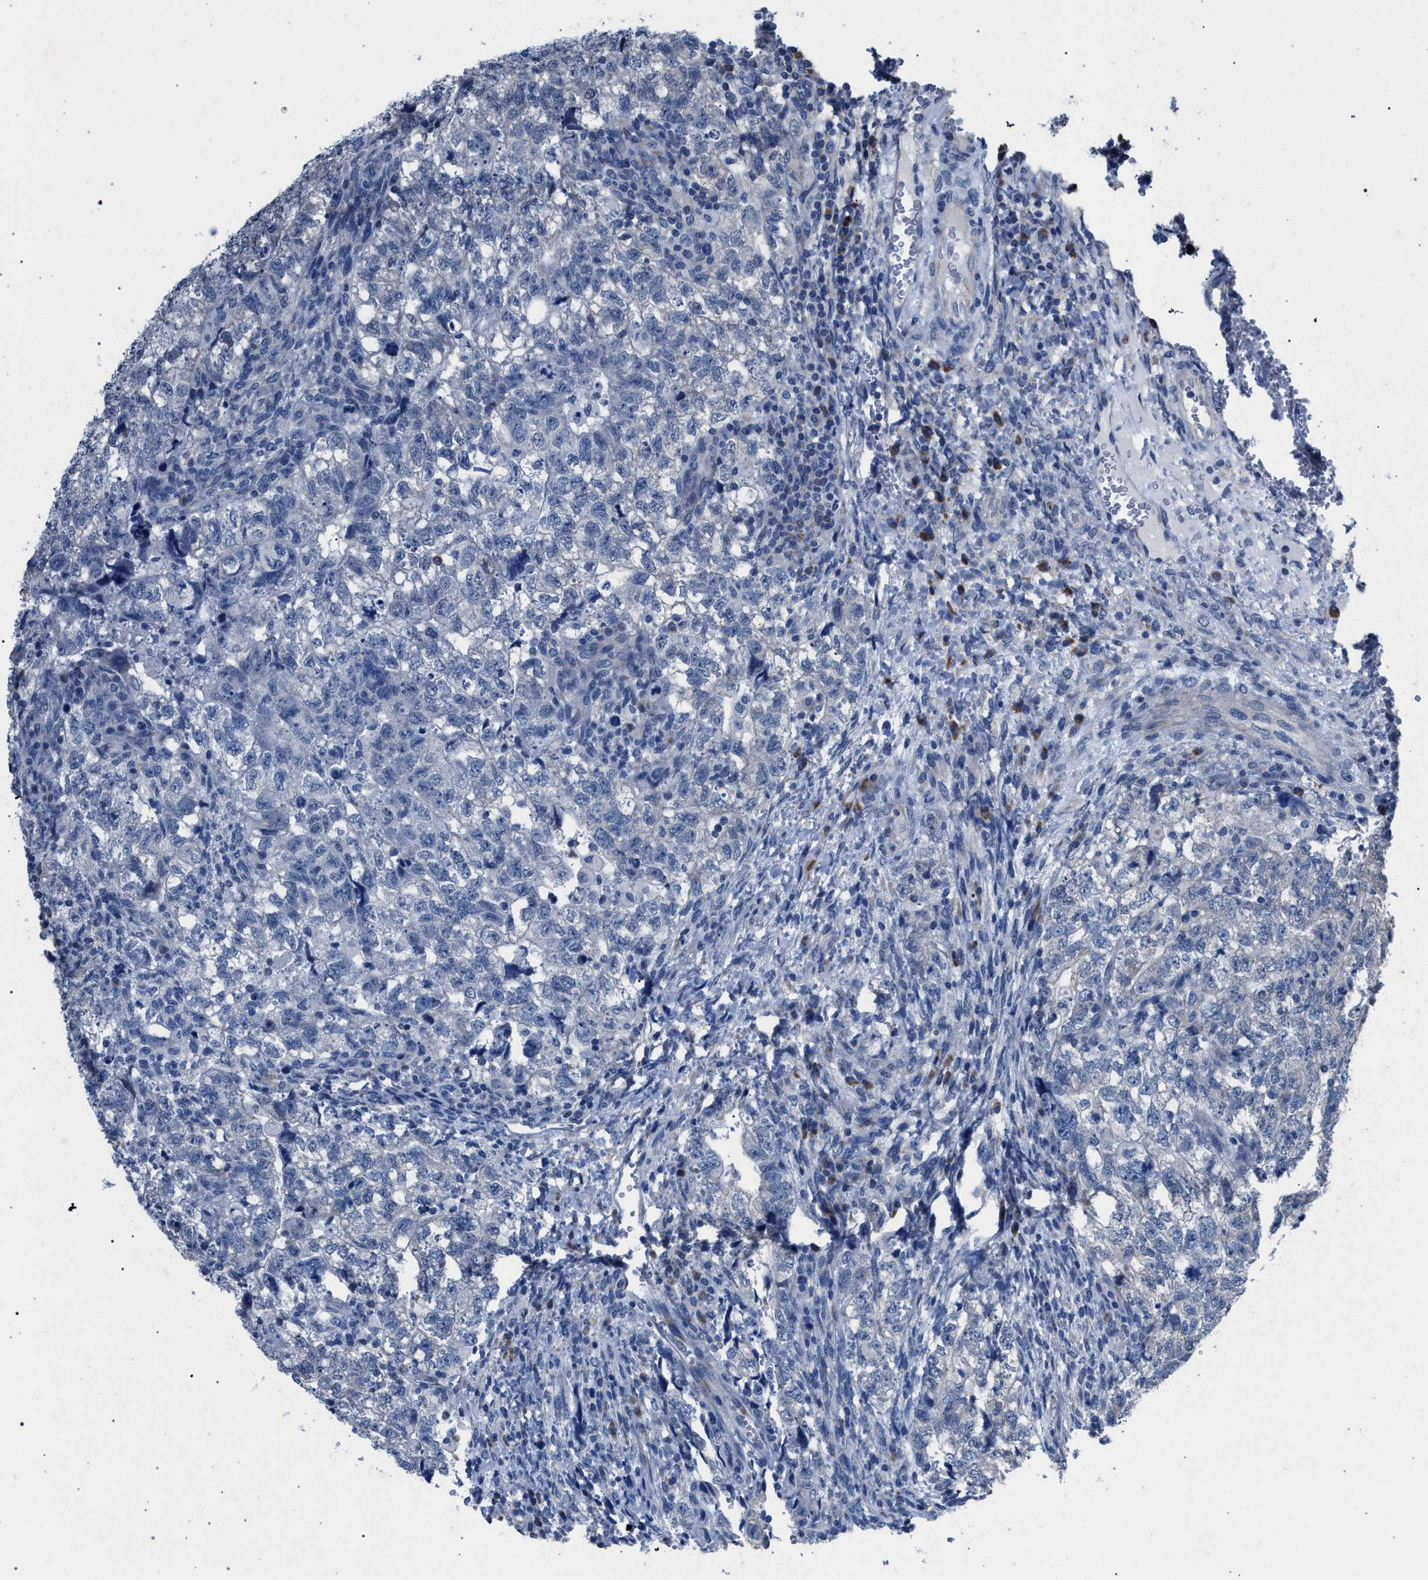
{"staining": {"intensity": "negative", "quantity": "none", "location": "none"}, "tissue": "testis cancer", "cell_type": "Tumor cells", "image_type": "cancer", "snomed": [{"axis": "morphology", "description": "Carcinoma, Embryonal, NOS"}, {"axis": "topography", "description": "Testis"}], "caption": "IHC micrograph of human testis embryonal carcinoma stained for a protein (brown), which shows no positivity in tumor cells.", "gene": "CRYZ", "patient": {"sex": "male", "age": 36}}